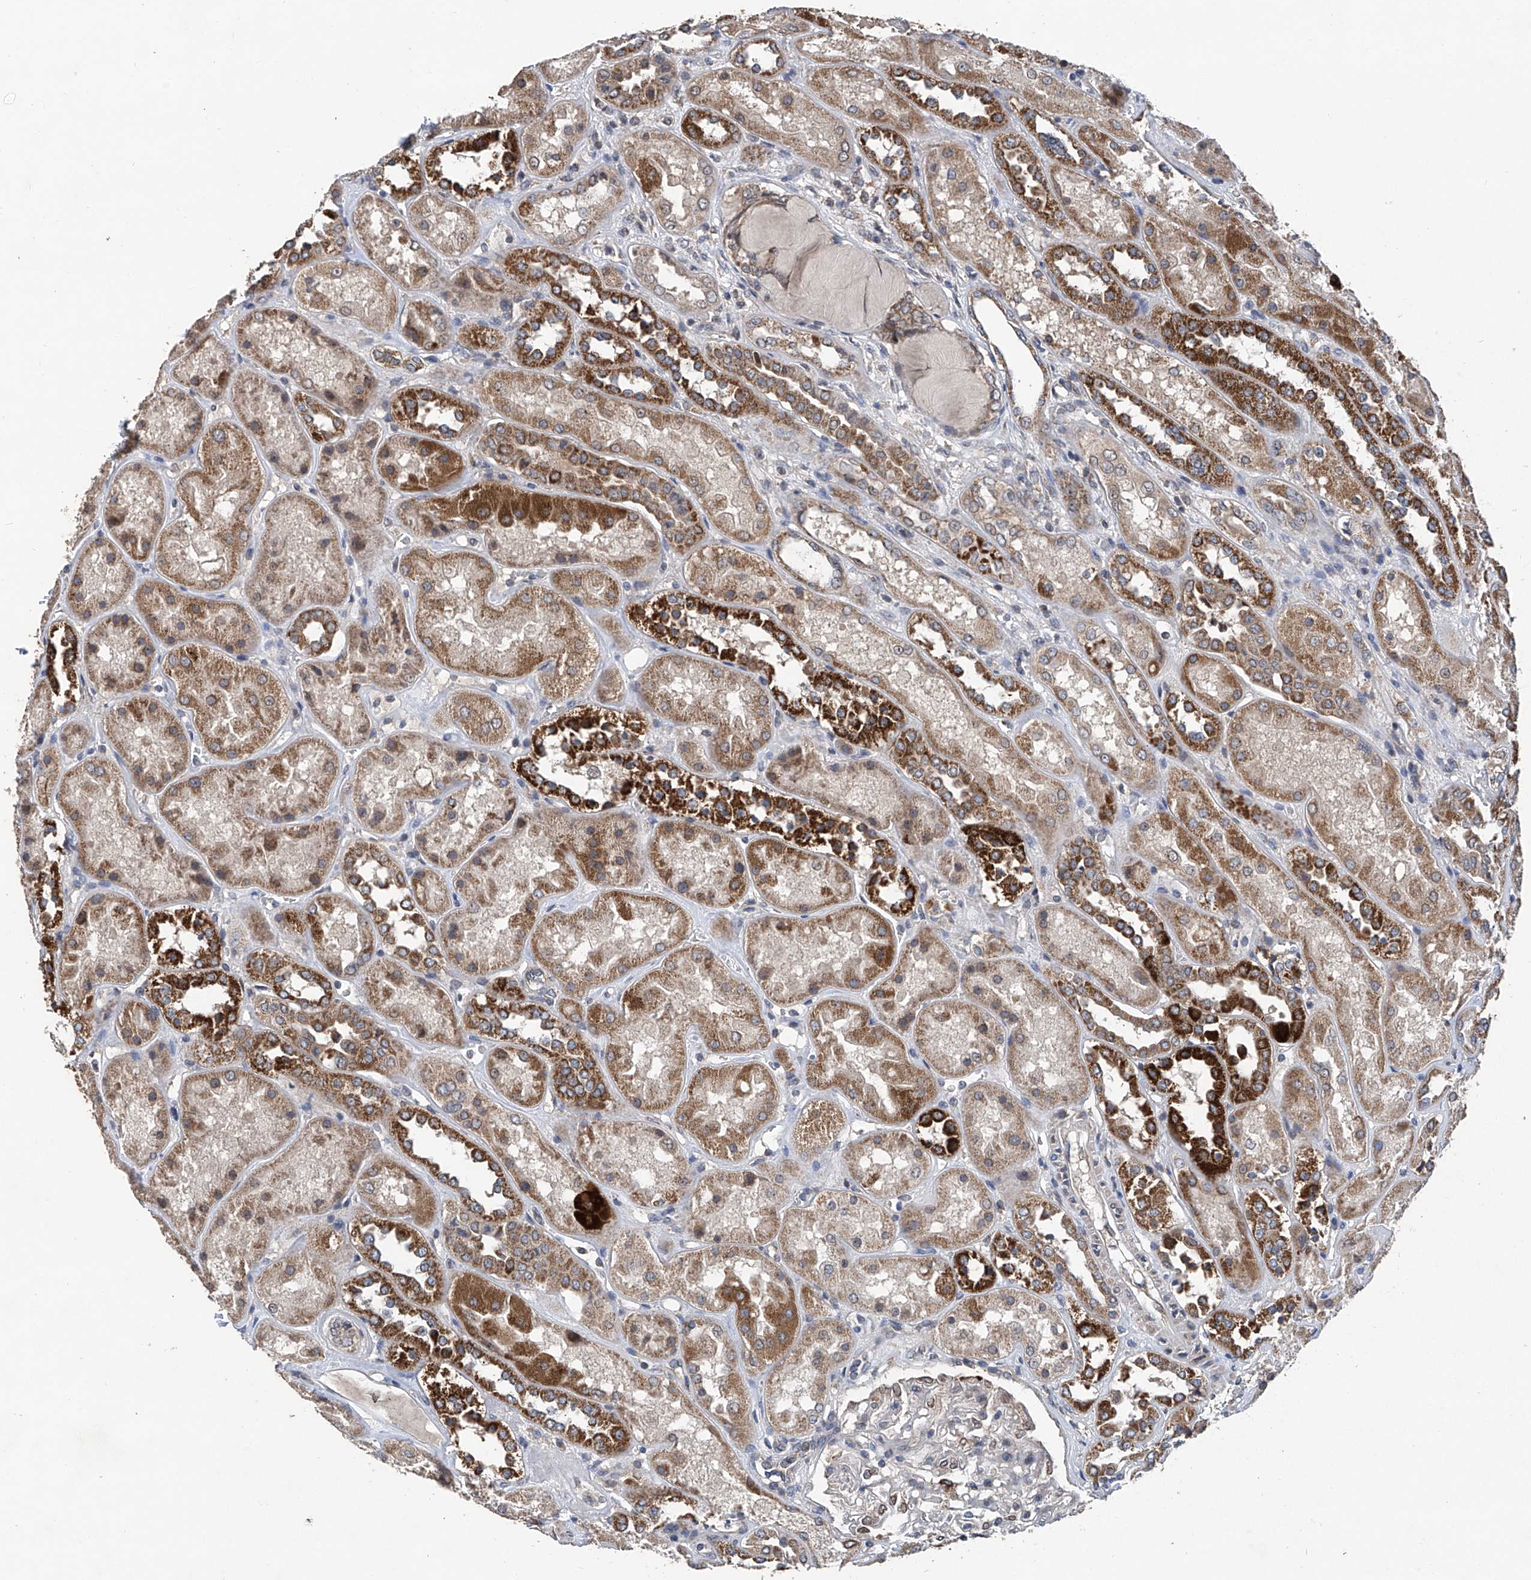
{"staining": {"intensity": "moderate", "quantity": "<25%", "location": "cytoplasmic/membranous"}, "tissue": "kidney", "cell_type": "Cells in glomeruli", "image_type": "normal", "snomed": [{"axis": "morphology", "description": "Normal tissue, NOS"}, {"axis": "topography", "description": "Kidney"}], "caption": "Protein expression analysis of unremarkable human kidney reveals moderate cytoplasmic/membranous staining in about <25% of cells in glomeruli. (IHC, brightfield microscopy, high magnification).", "gene": "BCKDHB", "patient": {"sex": "male", "age": 70}}